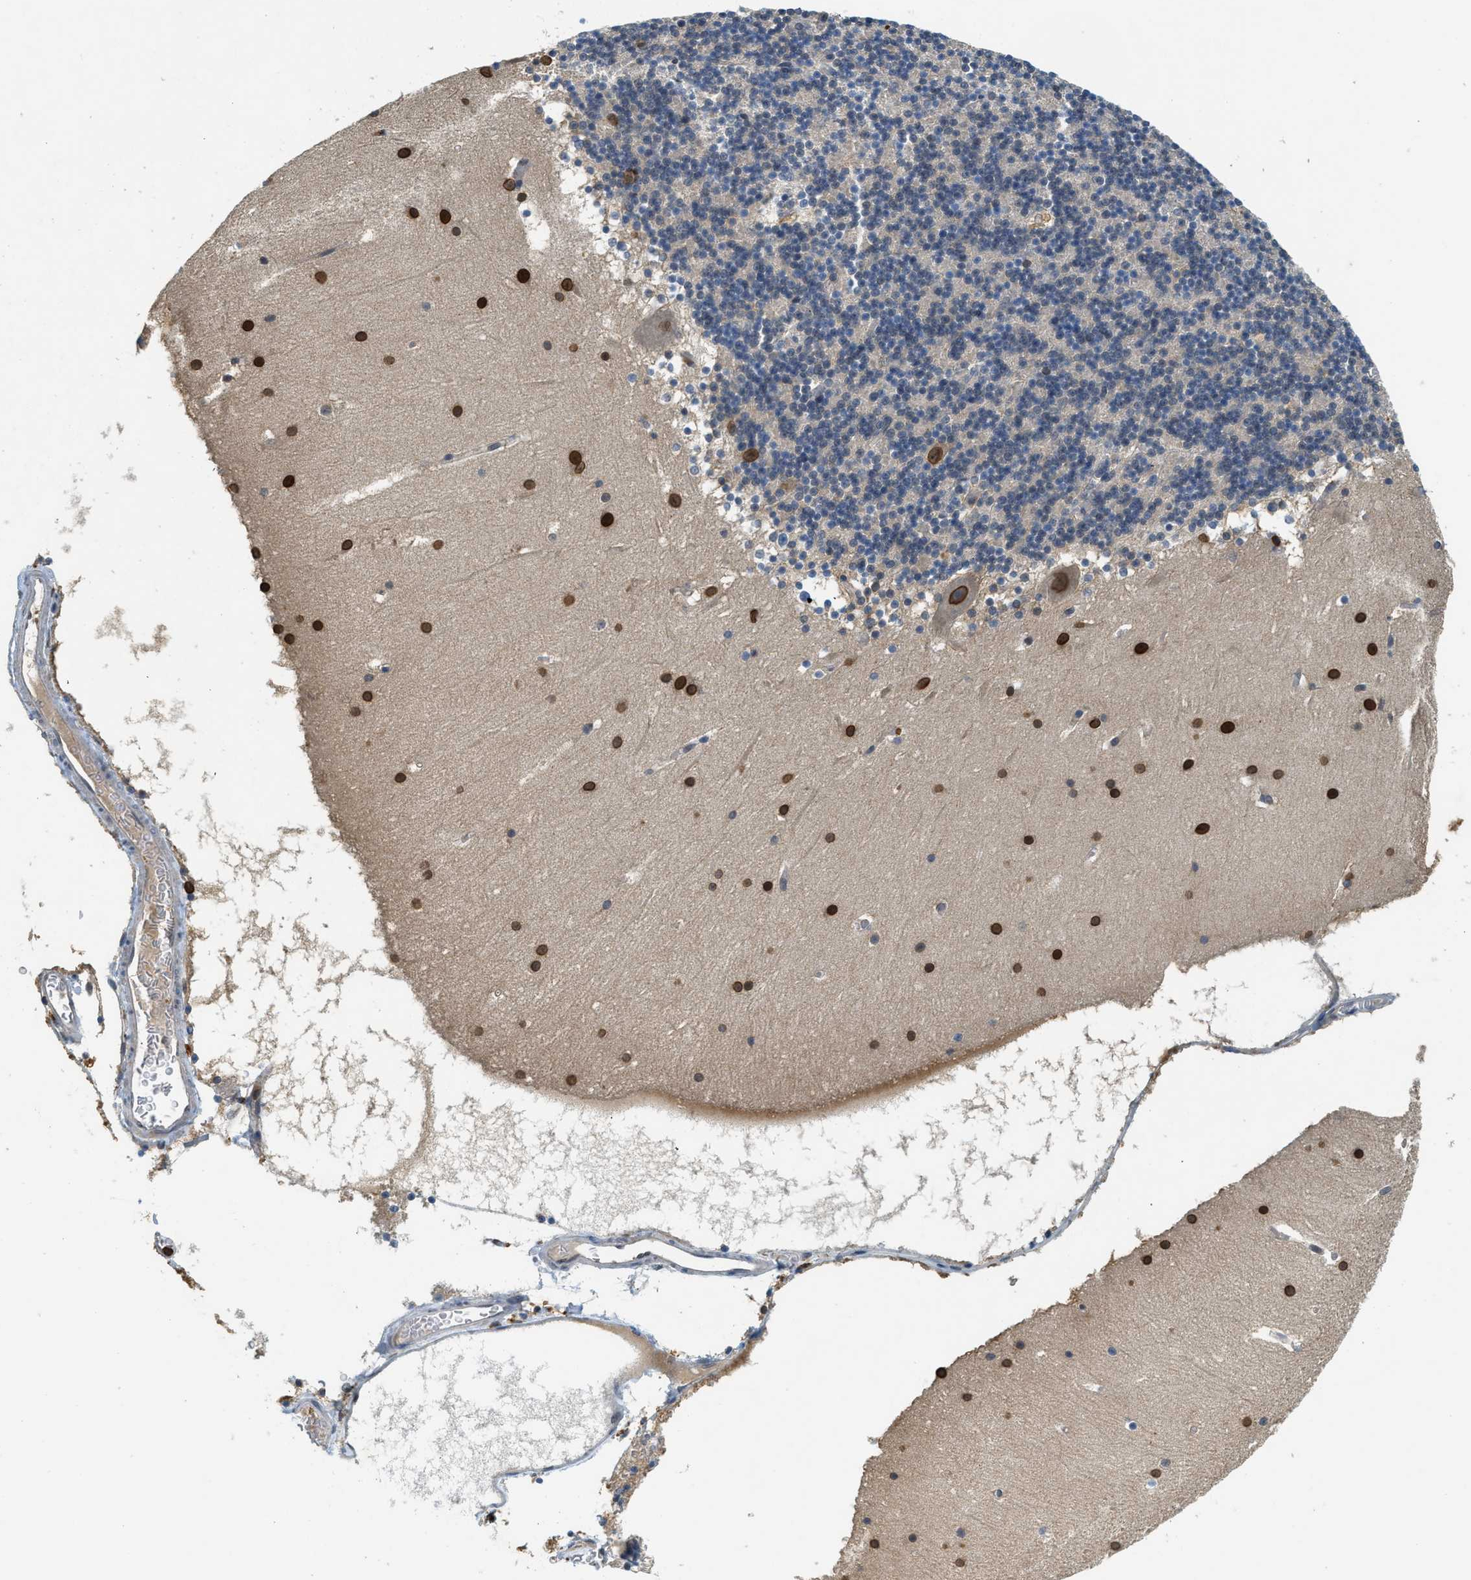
{"staining": {"intensity": "negative", "quantity": "none", "location": "none"}, "tissue": "cerebellum", "cell_type": "Cells in granular layer", "image_type": "normal", "snomed": [{"axis": "morphology", "description": "Normal tissue, NOS"}, {"axis": "topography", "description": "Cerebellum"}], "caption": "This is an IHC micrograph of normal cerebellum. There is no positivity in cells in granular layer.", "gene": "GMPPB", "patient": {"sex": "male", "age": 45}}